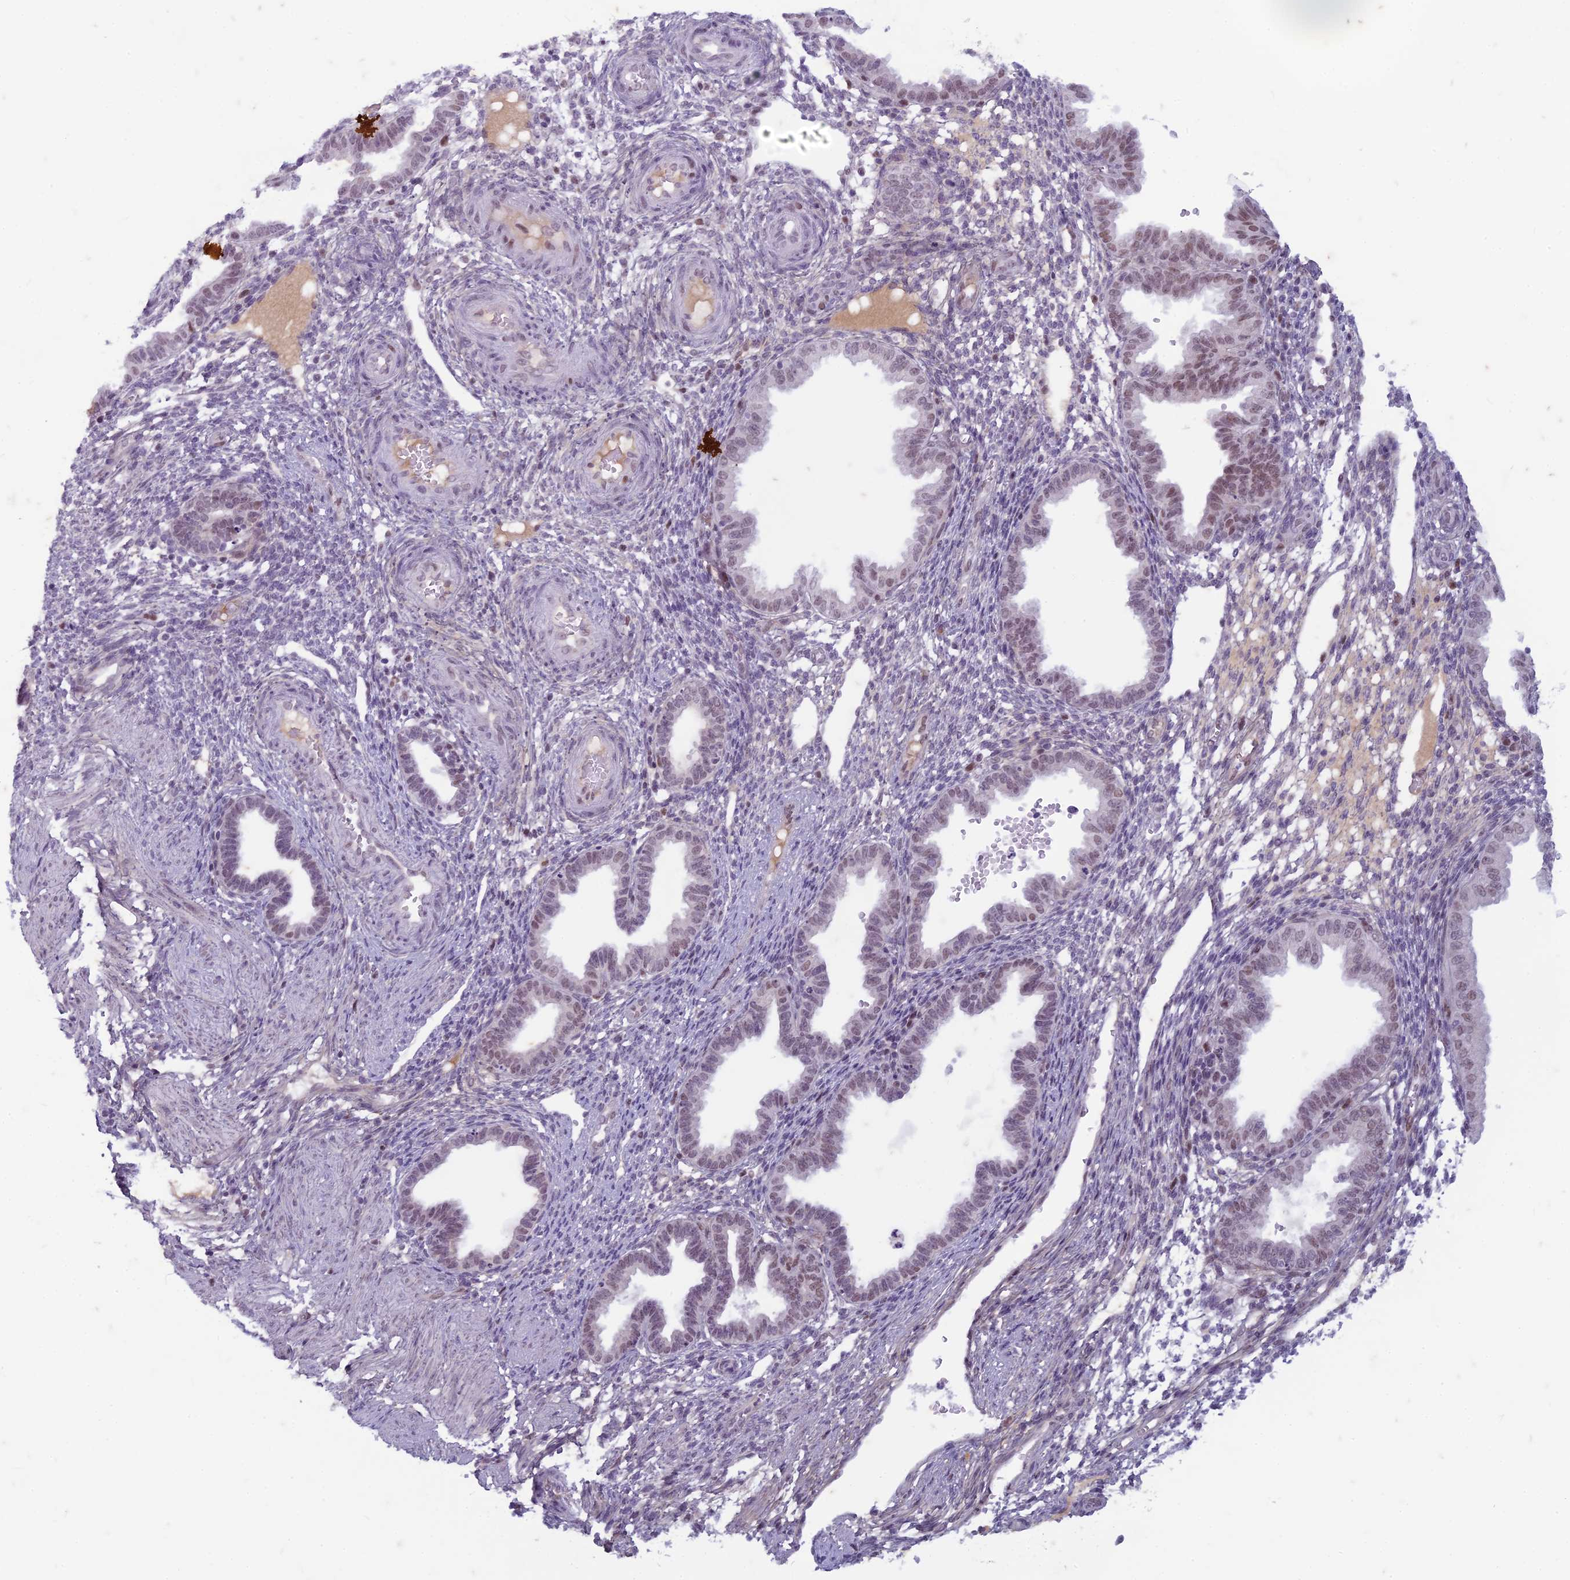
{"staining": {"intensity": "negative", "quantity": "none", "location": "none"}, "tissue": "endometrium", "cell_type": "Cells in endometrial stroma", "image_type": "normal", "snomed": [{"axis": "morphology", "description": "Normal tissue, NOS"}, {"axis": "topography", "description": "Endometrium"}], "caption": "This is an immunohistochemistry (IHC) image of unremarkable endometrium. There is no expression in cells in endometrial stroma.", "gene": "PABPN1L", "patient": {"sex": "female", "age": 33}}